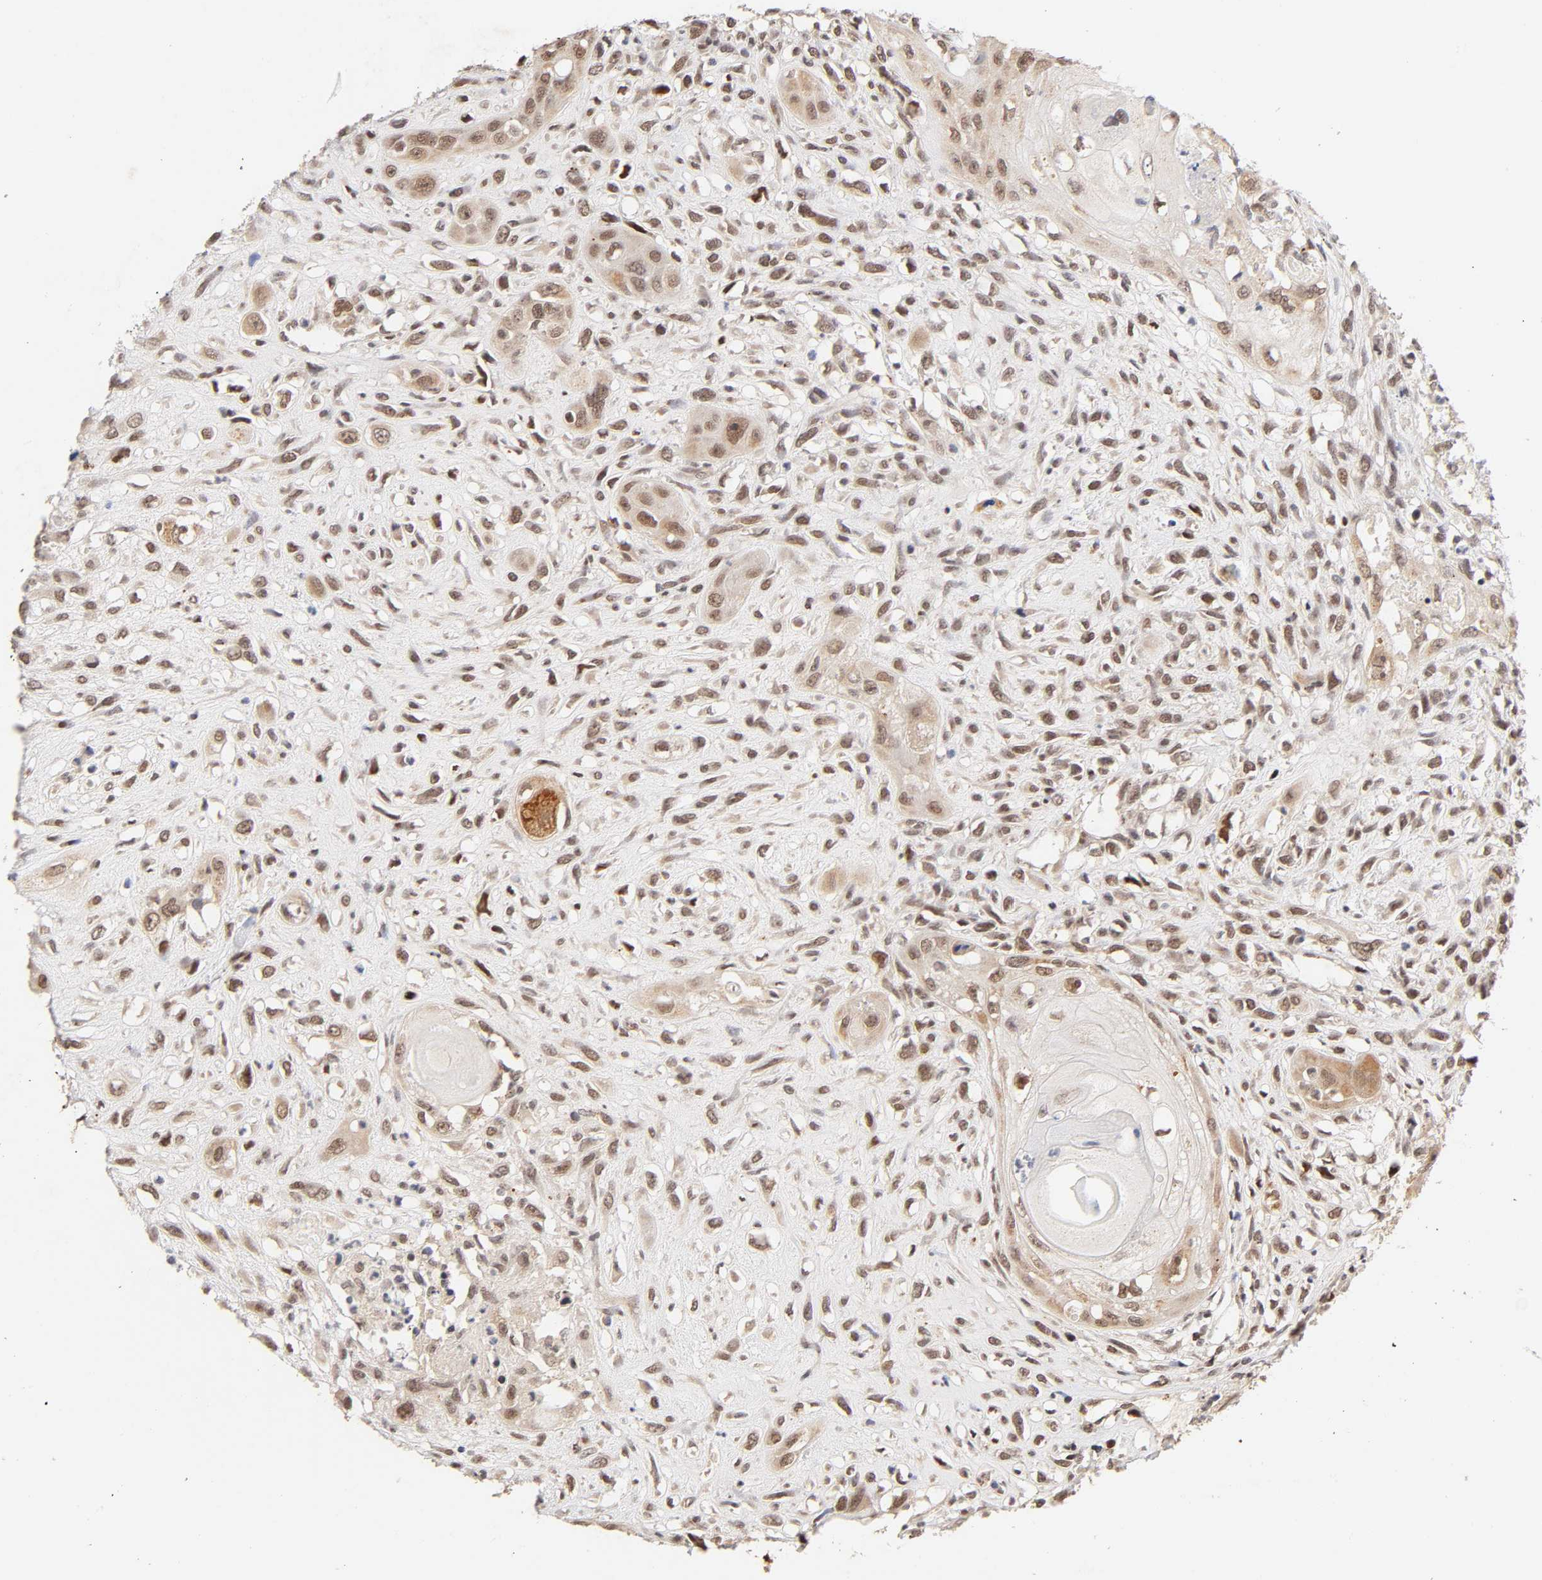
{"staining": {"intensity": "weak", "quantity": "25%-75%", "location": "cytoplasmic/membranous,nuclear"}, "tissue": "head and neck cancer", "cell_type": "Tumor cells", "image_type": "cancer", "snomed": [{"axis": "morphology", "description": "Necrosis, NOS"}, {"axis": "morphology", "description": "Neoplasm, malignant, NOS"}, {"axis": "topography", "description": "Salivary gland"}, {"axis": "topography", "description": "Head-Neck"}], "caption": "This photomicrograph shows immunohistochemistry staining of head and neck cancer, with low weak cytoplasmic/membranous and nuclear staining in about 25%-75% of tumor cells.", "gene": "TAF10", "patient": {"sex": "male", "age": 43}}